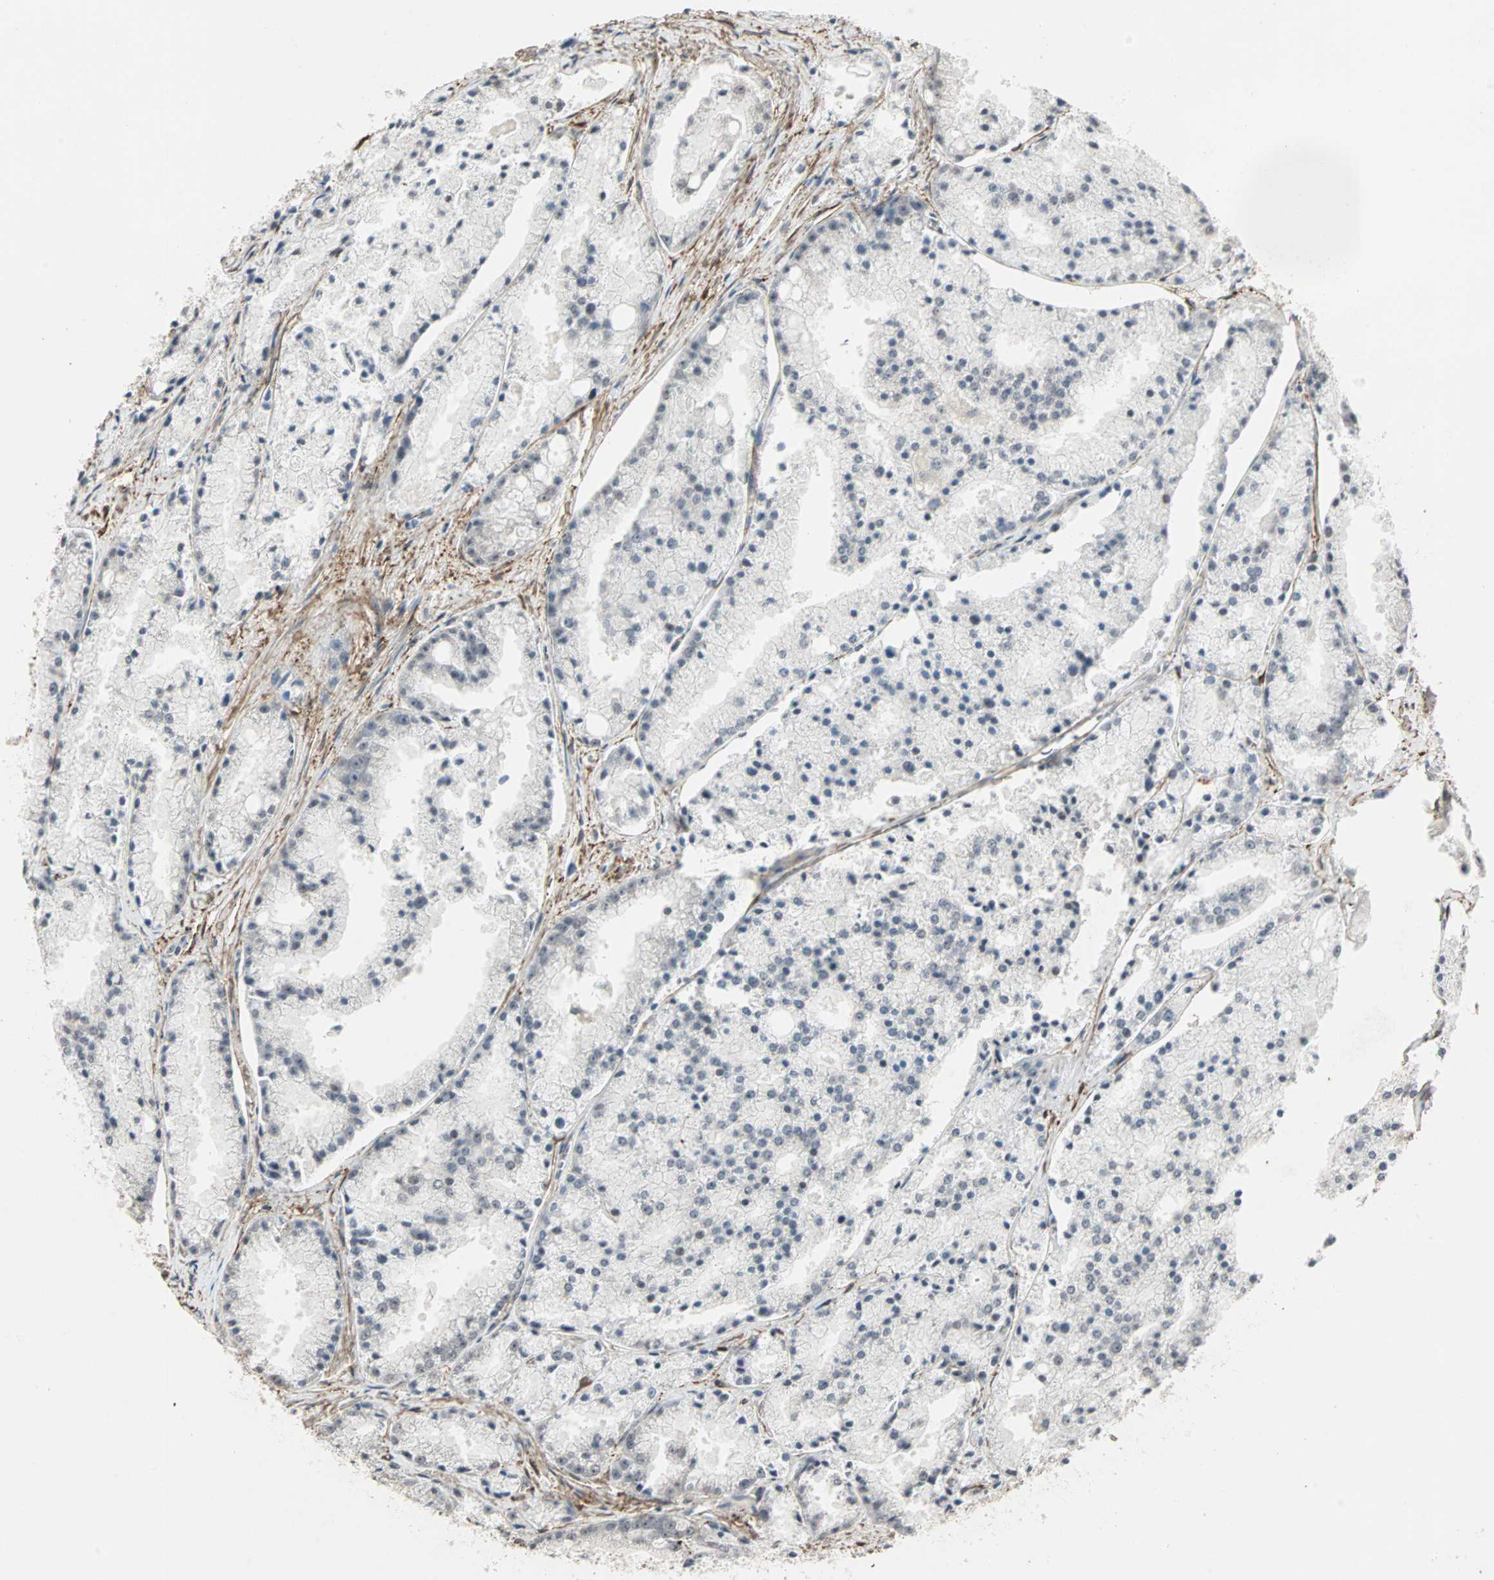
{"staining": {"intensity": "negative", "quantity": "none", "location": "none"}, "tissue": "prostate cancer", "cell_type": "Tumor cells", "image_type": "cancer", "snomed": [{"axis": "morphology", "description": "Adenocarcinoma, Low grade"}, {"axis": "topography", "description": "Prostate"}], "caption": "The photomicrograph displays no significant expression in tumor cells of prostate cancer (adenocarcinoma (low-grade)). (DAB immunohistochemistry, high magnification).", "gene": "TRPV4", "patient": {"sex": "male", "age": 64}}